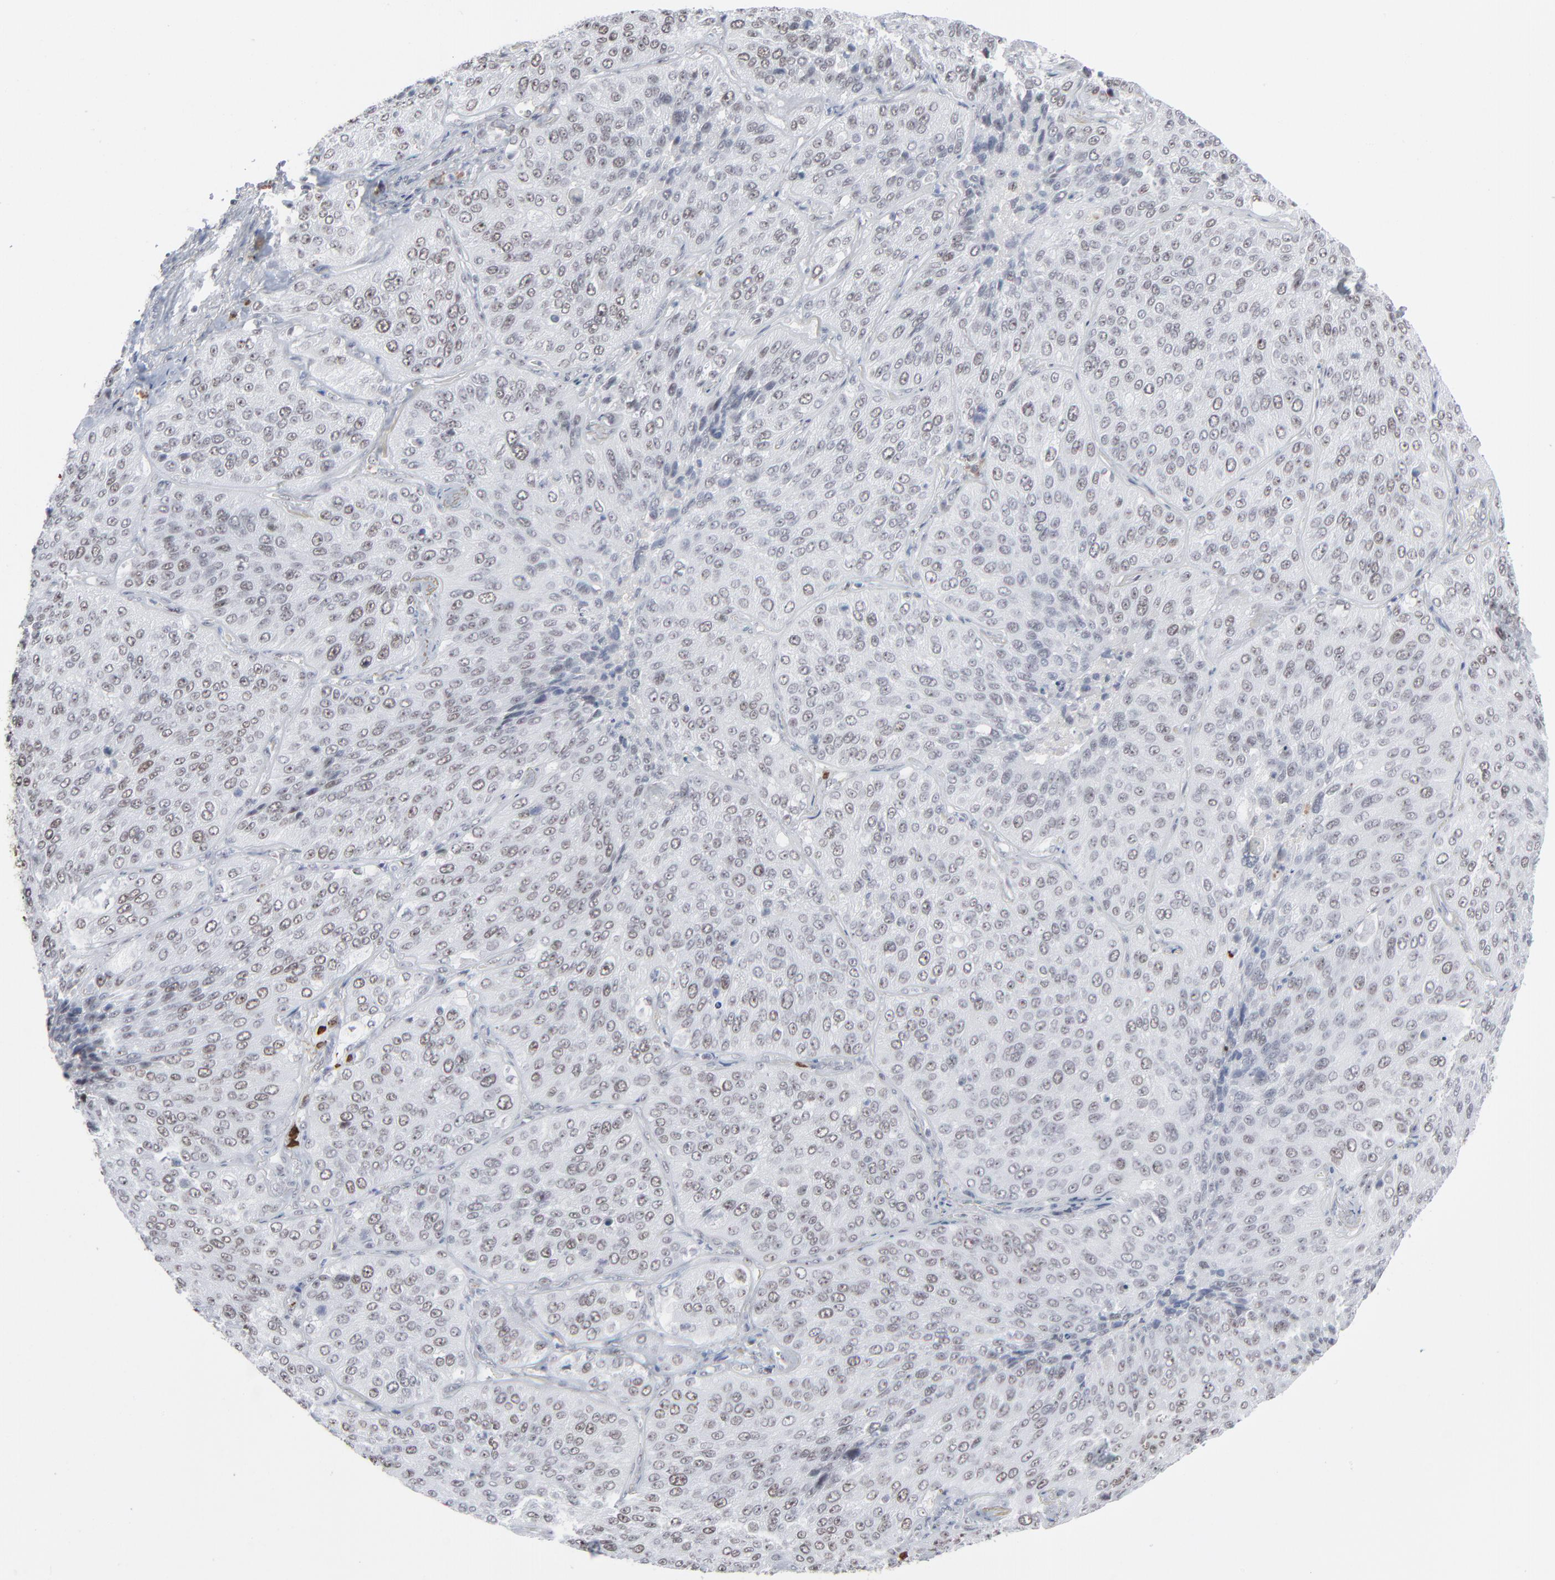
{"staining": {"intensity": "moderate", "quantity": ">75%", "location": "nuclear"}, "tissue": "lung cancer", "cell_type": "Tumor cells", "image_type": "cancer", "snomed": [{"axis": "morphology", "description": "Squamous cell carcinoma, NOS"}, {"axis": "topography", "description": "Lung"}], "caption": "Tumor cells display medium levels of moderate nuclear staining in approximately >75% of cells in lung cancer (squamous cell carcinoma).", "gene": "MPHOSPH6", "patient": {"sex": "male", "age": 54}}